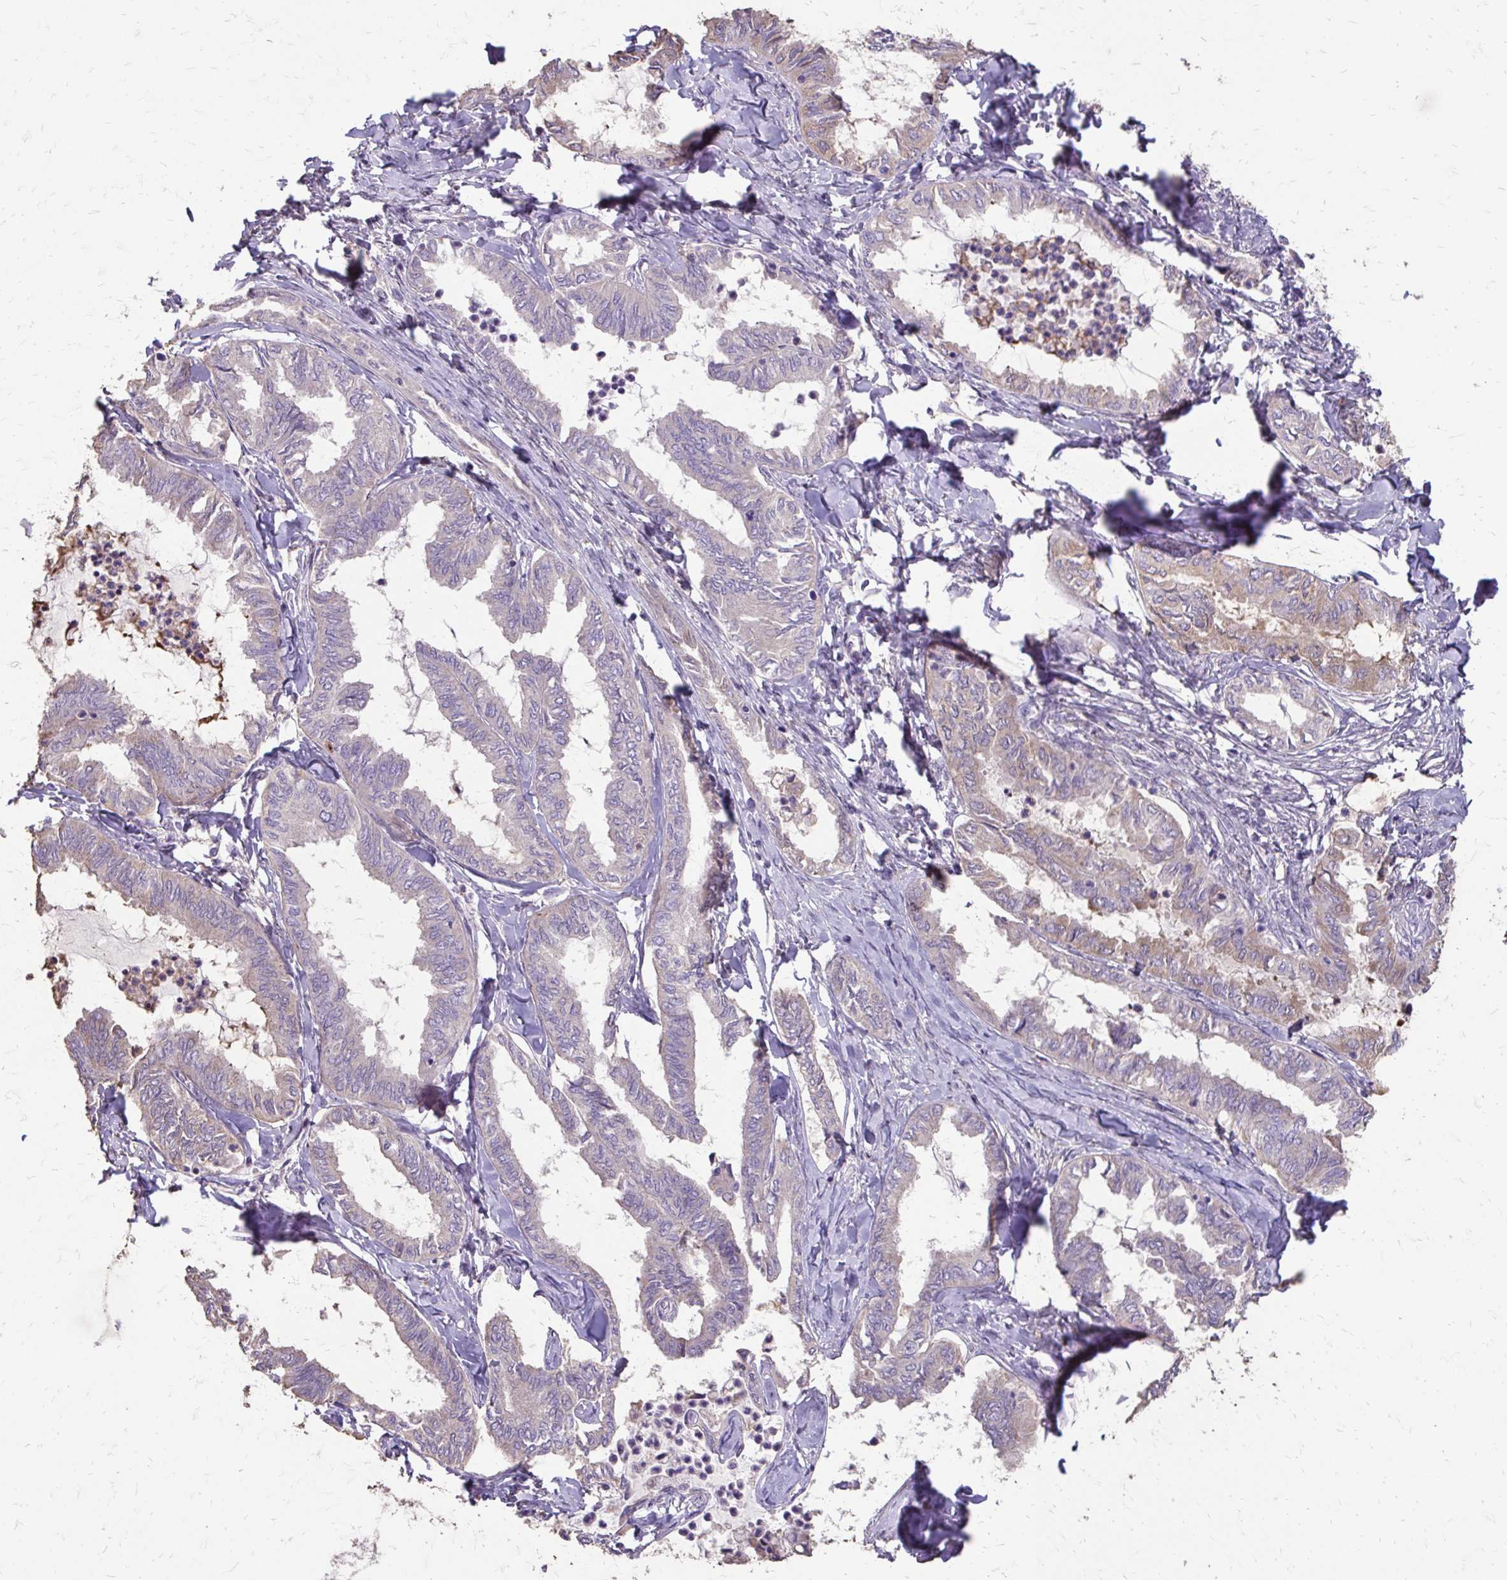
{"staining": {"intensity": "weak", "quantity": "<25%", "location": "cytoplasmic/membranous"}, "tissue": "ovarian cancer", "cell_type": "Tumor cells", "image_type": "cancer", "snomed": [{"axis": "morphology", "description": "Carcinoma, endometroid"}, {"axis": "topography", "description": "Ovary"}], "caption": "Tumor cells are negative for protein expression in human ovarian cancer. Brightfield microscopy of immunohistochemistry stained with DAB (brown) and hematoxylin (blue), captured at high magnification.", "gene": "MYORG", "patient": {"sex": "female", "age": 70}}